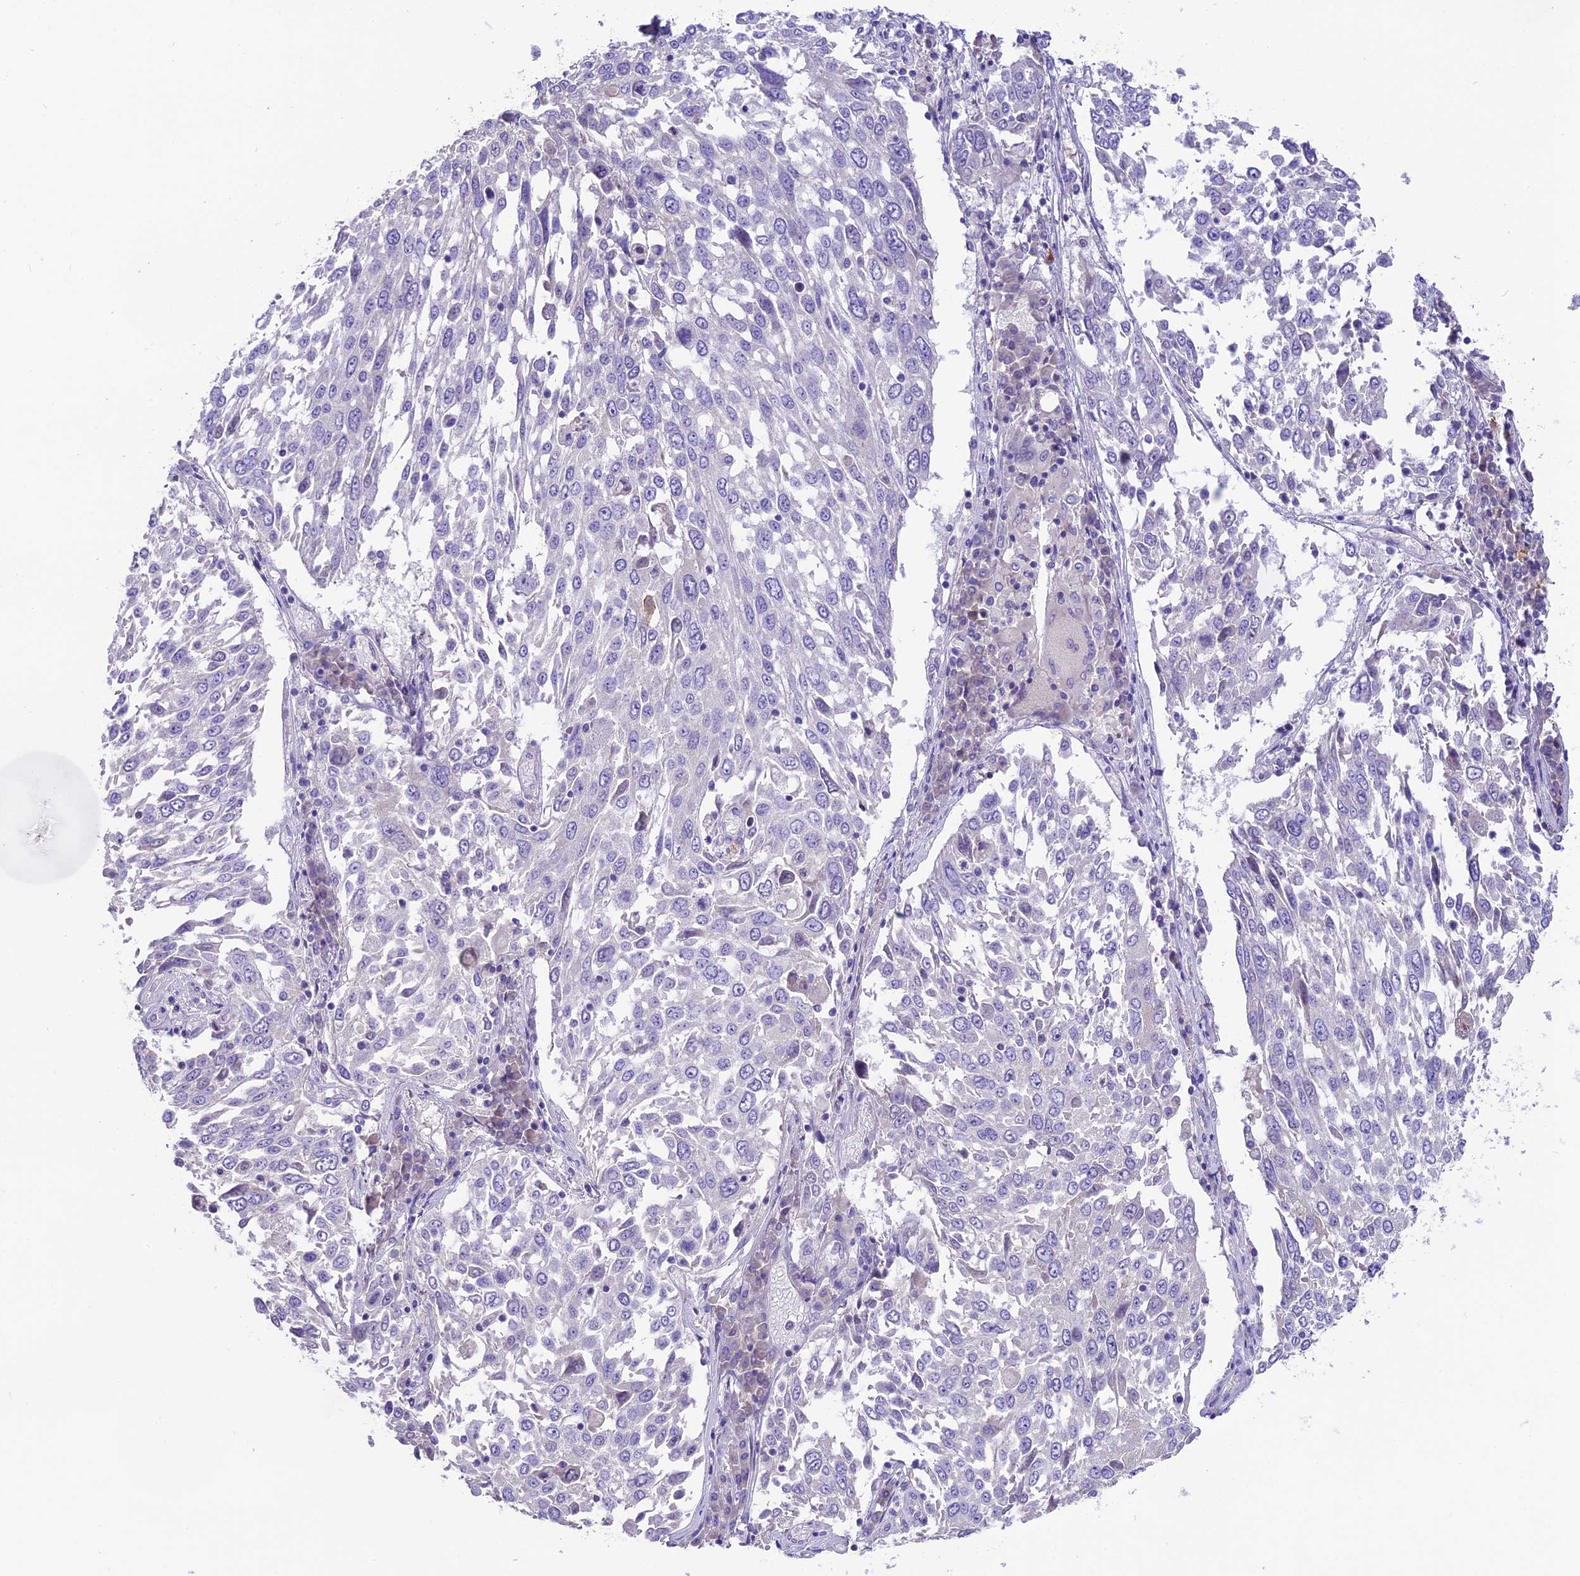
{"staining": {"intensity": "negative", "quantity": "none", "location": "none"}, "tissue": "lung cancer", "cell_type": "Tumor cells", "image_type": "cancer", "snomed": [{"axis": "morphology", "description": "Squamous cell carcinoma, NOS"}, {"axis": "topography", "description": "Lung"}], "caption": "Immunohistochemistry image of lung cancer (squamous cell carcinoma) stained for a protein (brown), which demonstrates no staining in tumor cells. (DAB IHC with hematoxylin counter stain).", "gene": "CD99L2", "patient": {"sex": "male", "age": 65}}